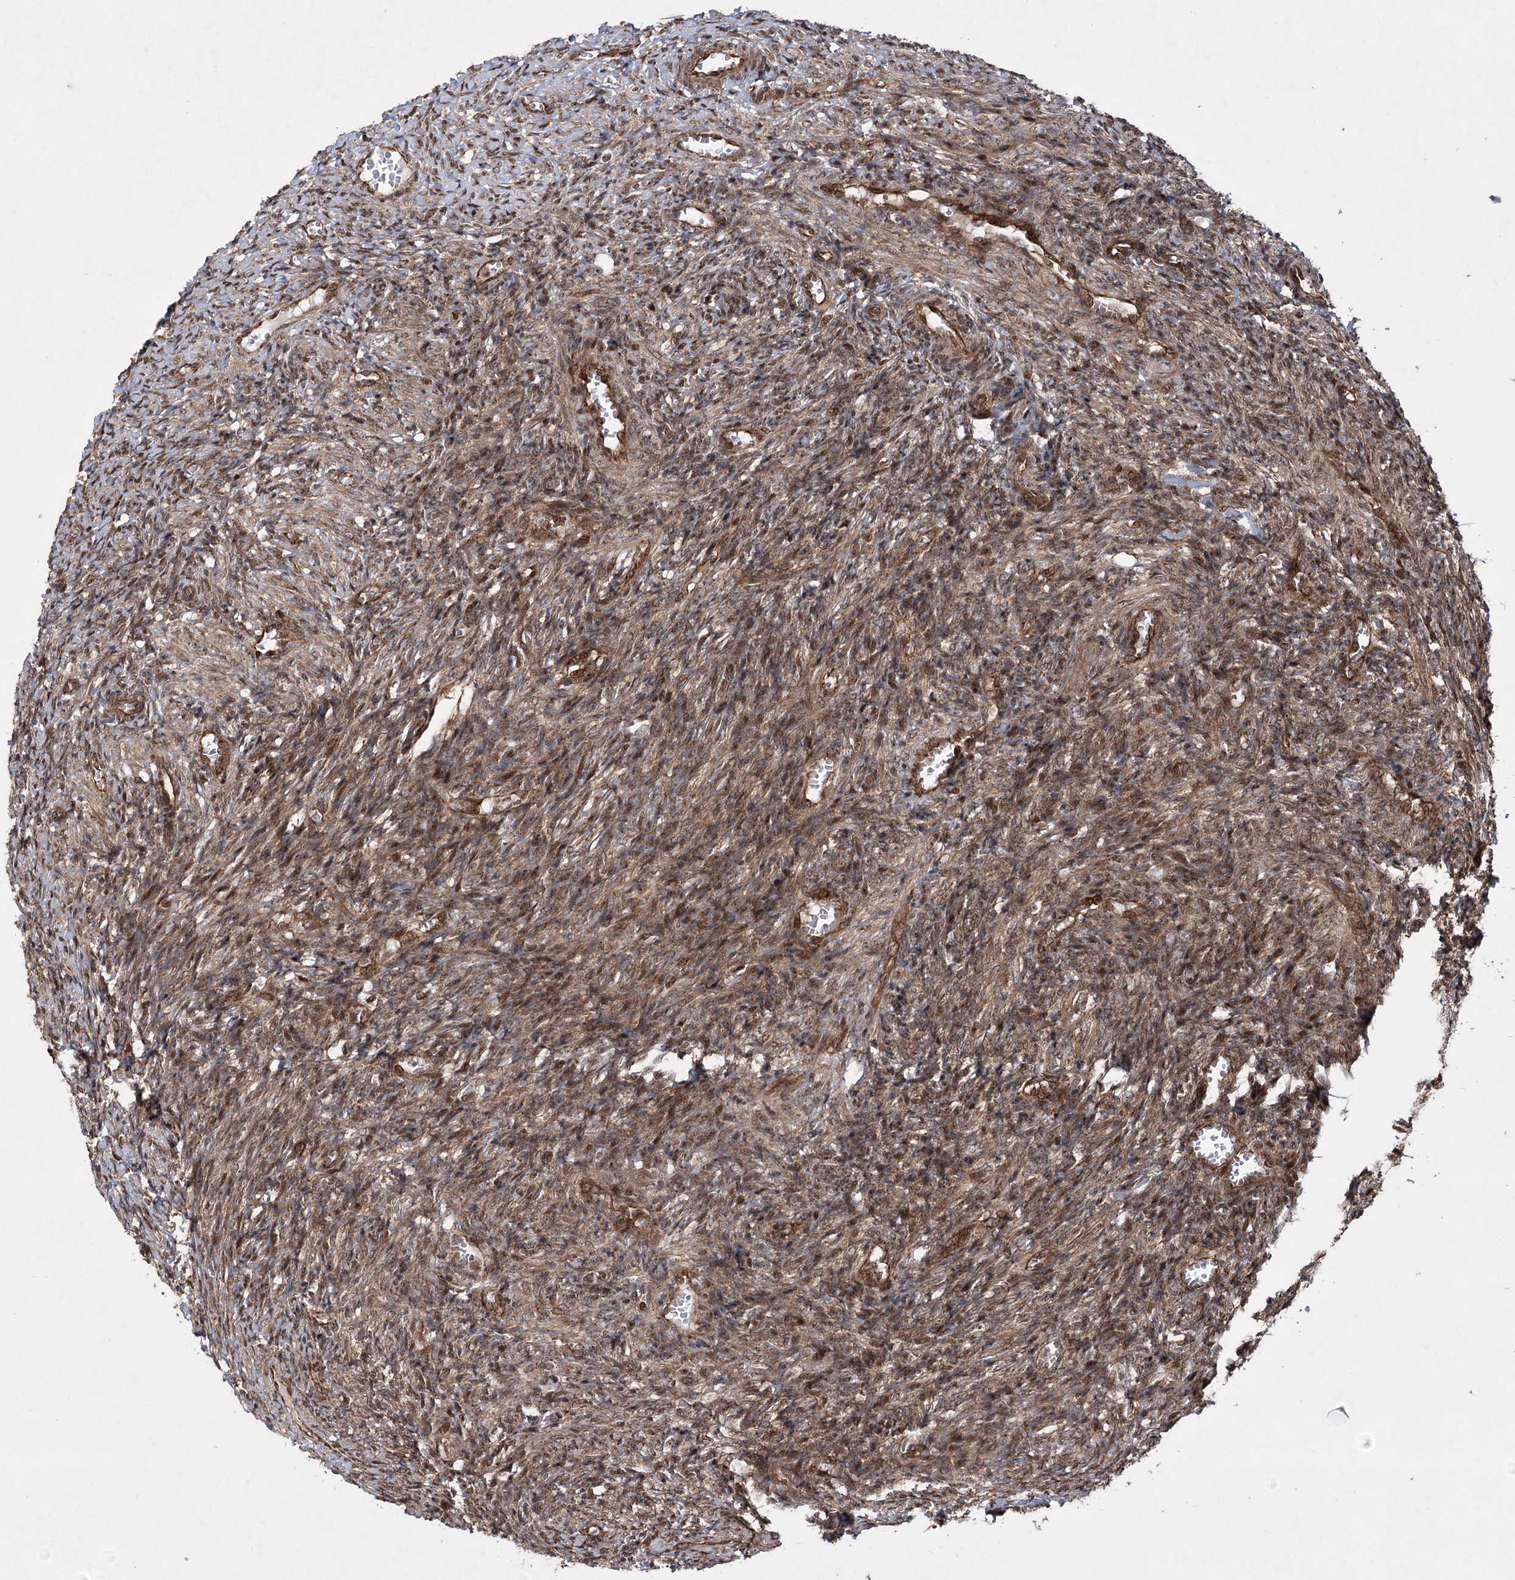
{"staining": {"intensity": "moderate", "quantity": ">75%", "location": "cytoplasmic/membranous,nuclear"}, "tissue": "ovary", "cell_type": "Ovarian stroma cells", "image_type": "normal", "snomed": [{"axis": "morphology", "description": "Normal tissue, NOS"}, {"axis": "topography", "description": "Ovary"}], "caption": "Protein staining of normal ovary demonstrates moderate cytoplasmic/membranous,nuclear staining in about >75% of ovarian stroma cells. (IHC, brightfield microscopy, high magnification).", "gene": "SERINC5", "patient": {"sex": "female", "age": 27}}